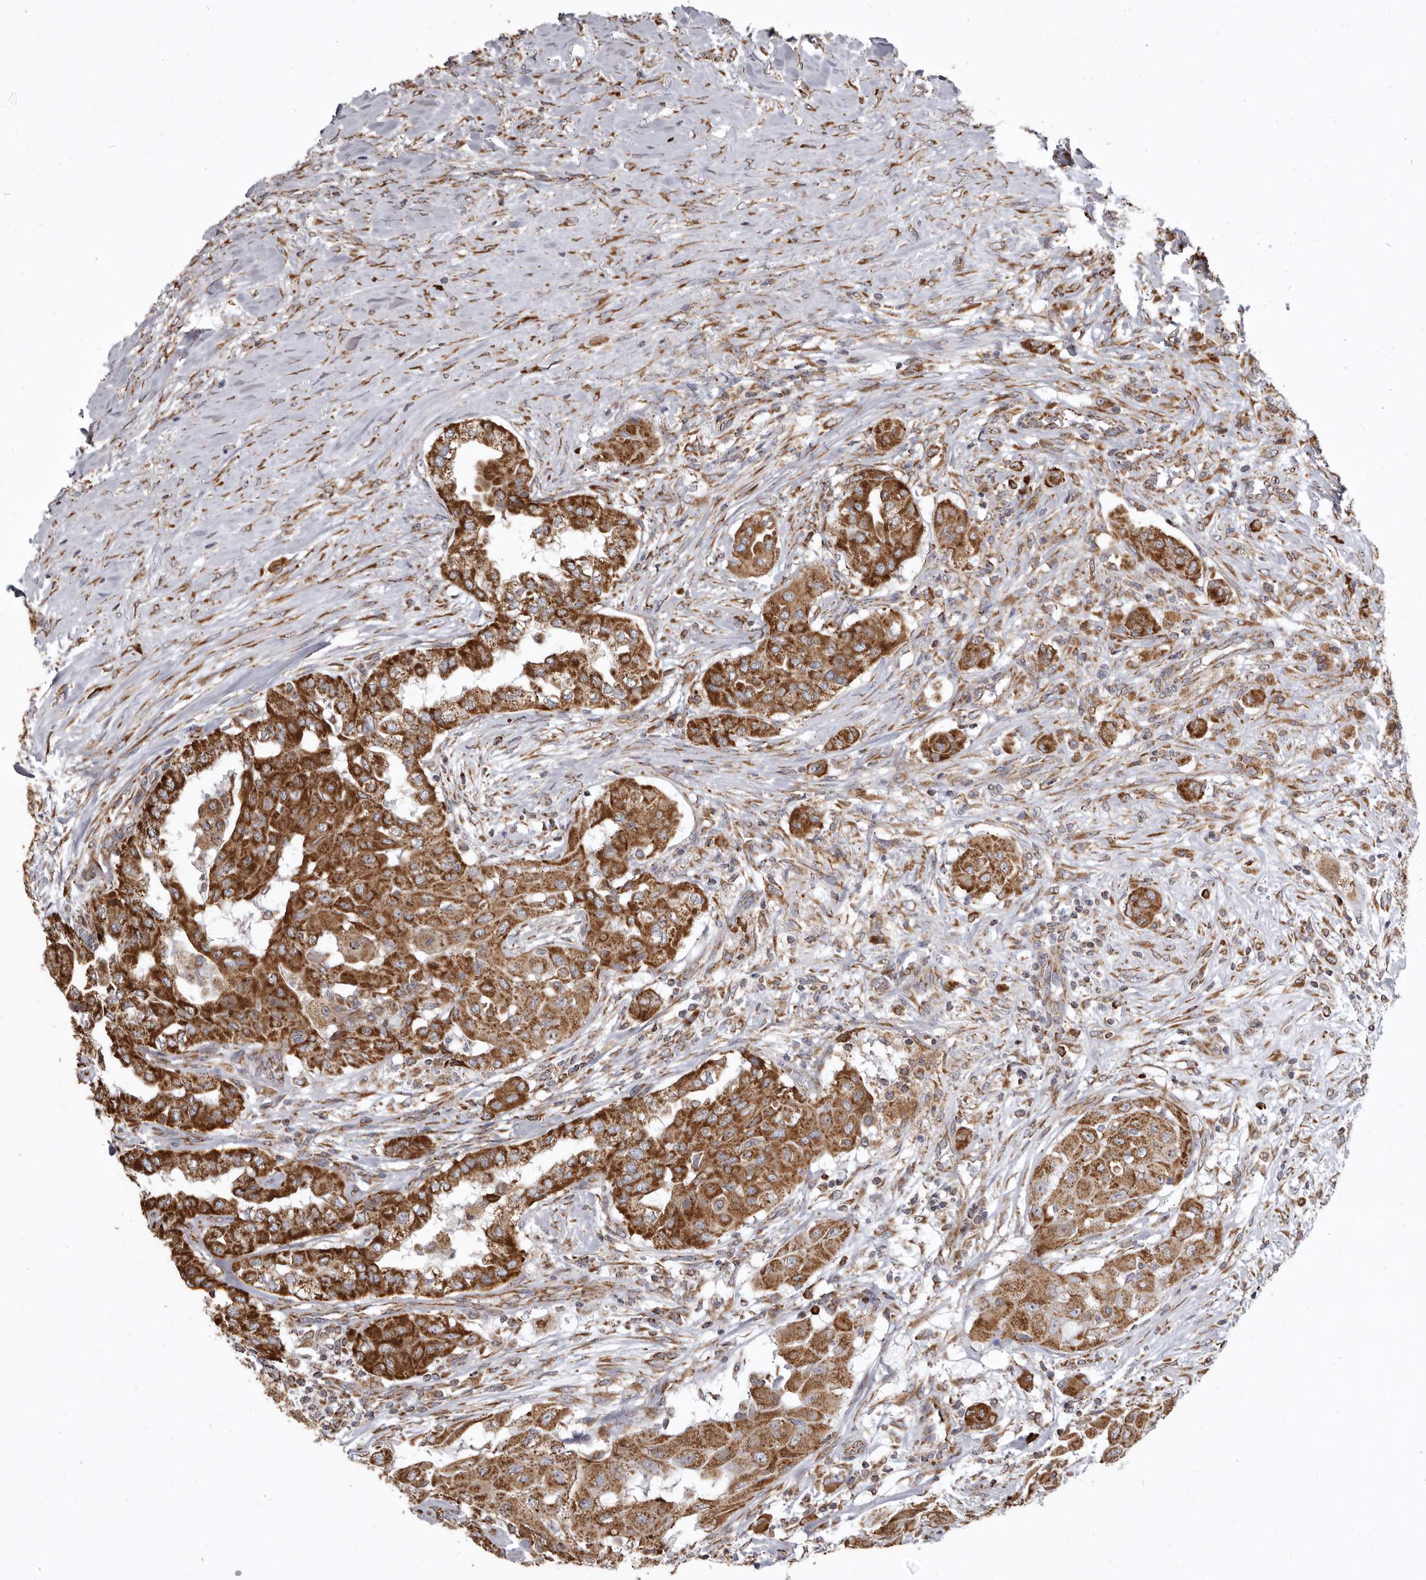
{"staining": {"intensity": "strong", "quantity": ">75%", "location": "cytoplasmic/membranous"}, "tissue": "thyroid cancer", "cell_type": "Tumor cells", "image_type": "cancer", "snomed": [{"axis": "morphology", "description": "Papillary adenocarcinoma, NOS"}, {"axis": "topography", "description": "Thyroid gland"}], "caption": "A brown stain shows strong cytoplasmic/membranous expression of a protein in human papillary adenocarcinoma (thyroid) tumor cells.", "gene": "CDK5RAP3", "patient": {"sex": "female", "age": 59}}